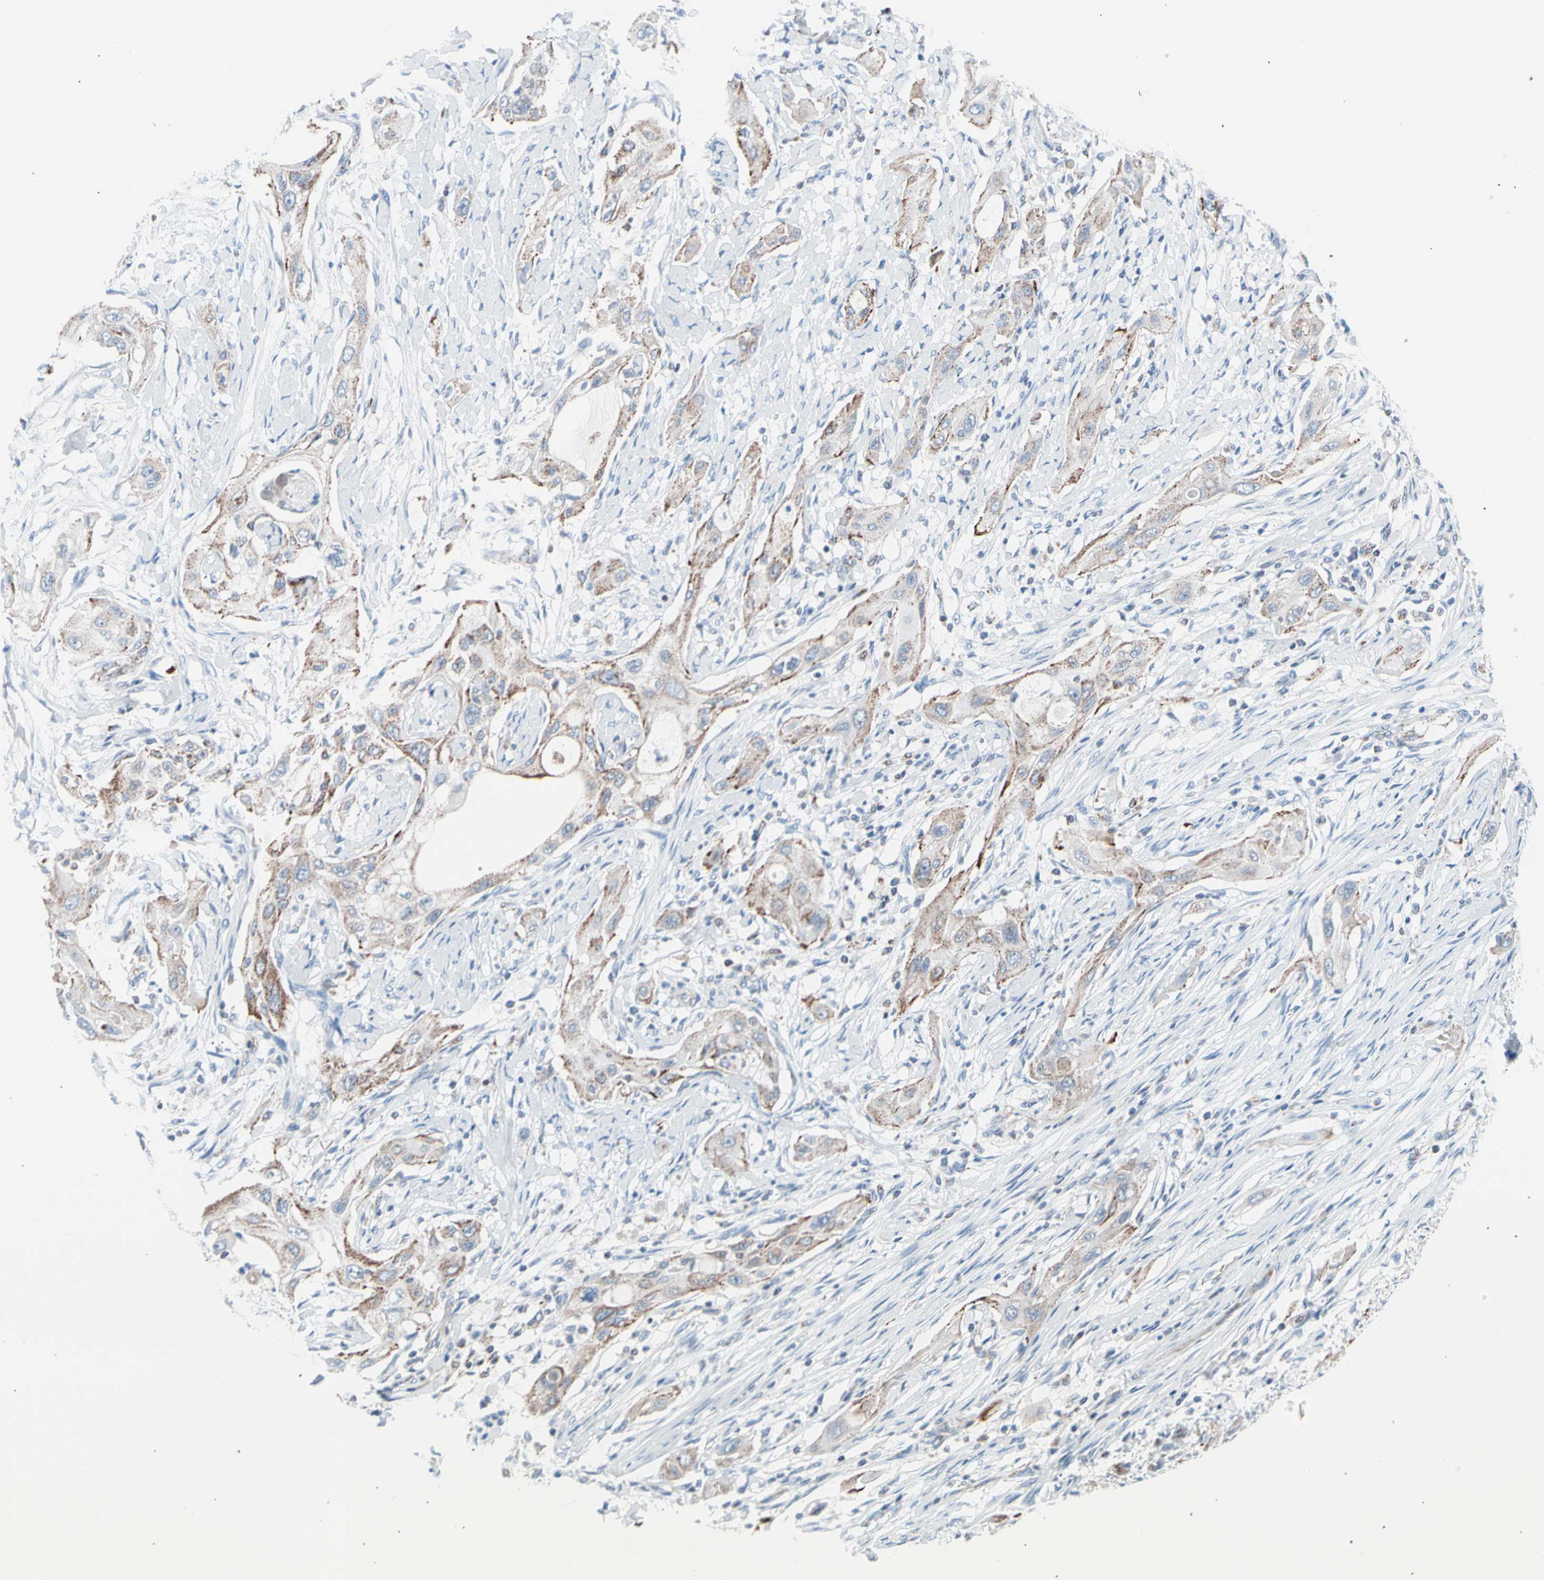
{"staining": {"intensity": "moderate", "quantity": ">75%", "location": "cytoplasmic/membranous"}, "tissue": "lung cancer", "cell_type": "Tumor cells", "image_type": "cancer", "snomed": [{"axis": "morphology", "description": "Squamous cell carcinoma, NOS"}, {"axis": "topography", "description": "Lung"}], "caption": "High-power microscopy captured an immunohistochemistry histopathology image of lung cancer (squamous cell carcinoma), revealing moderate cytoplasmic/membranous expression in approximately >75% of tumor cells. (DAB IHC with brightfield microscopy, high magnification).", "gene": "HK1", "patient": {"sex": "female", "age": 47}}